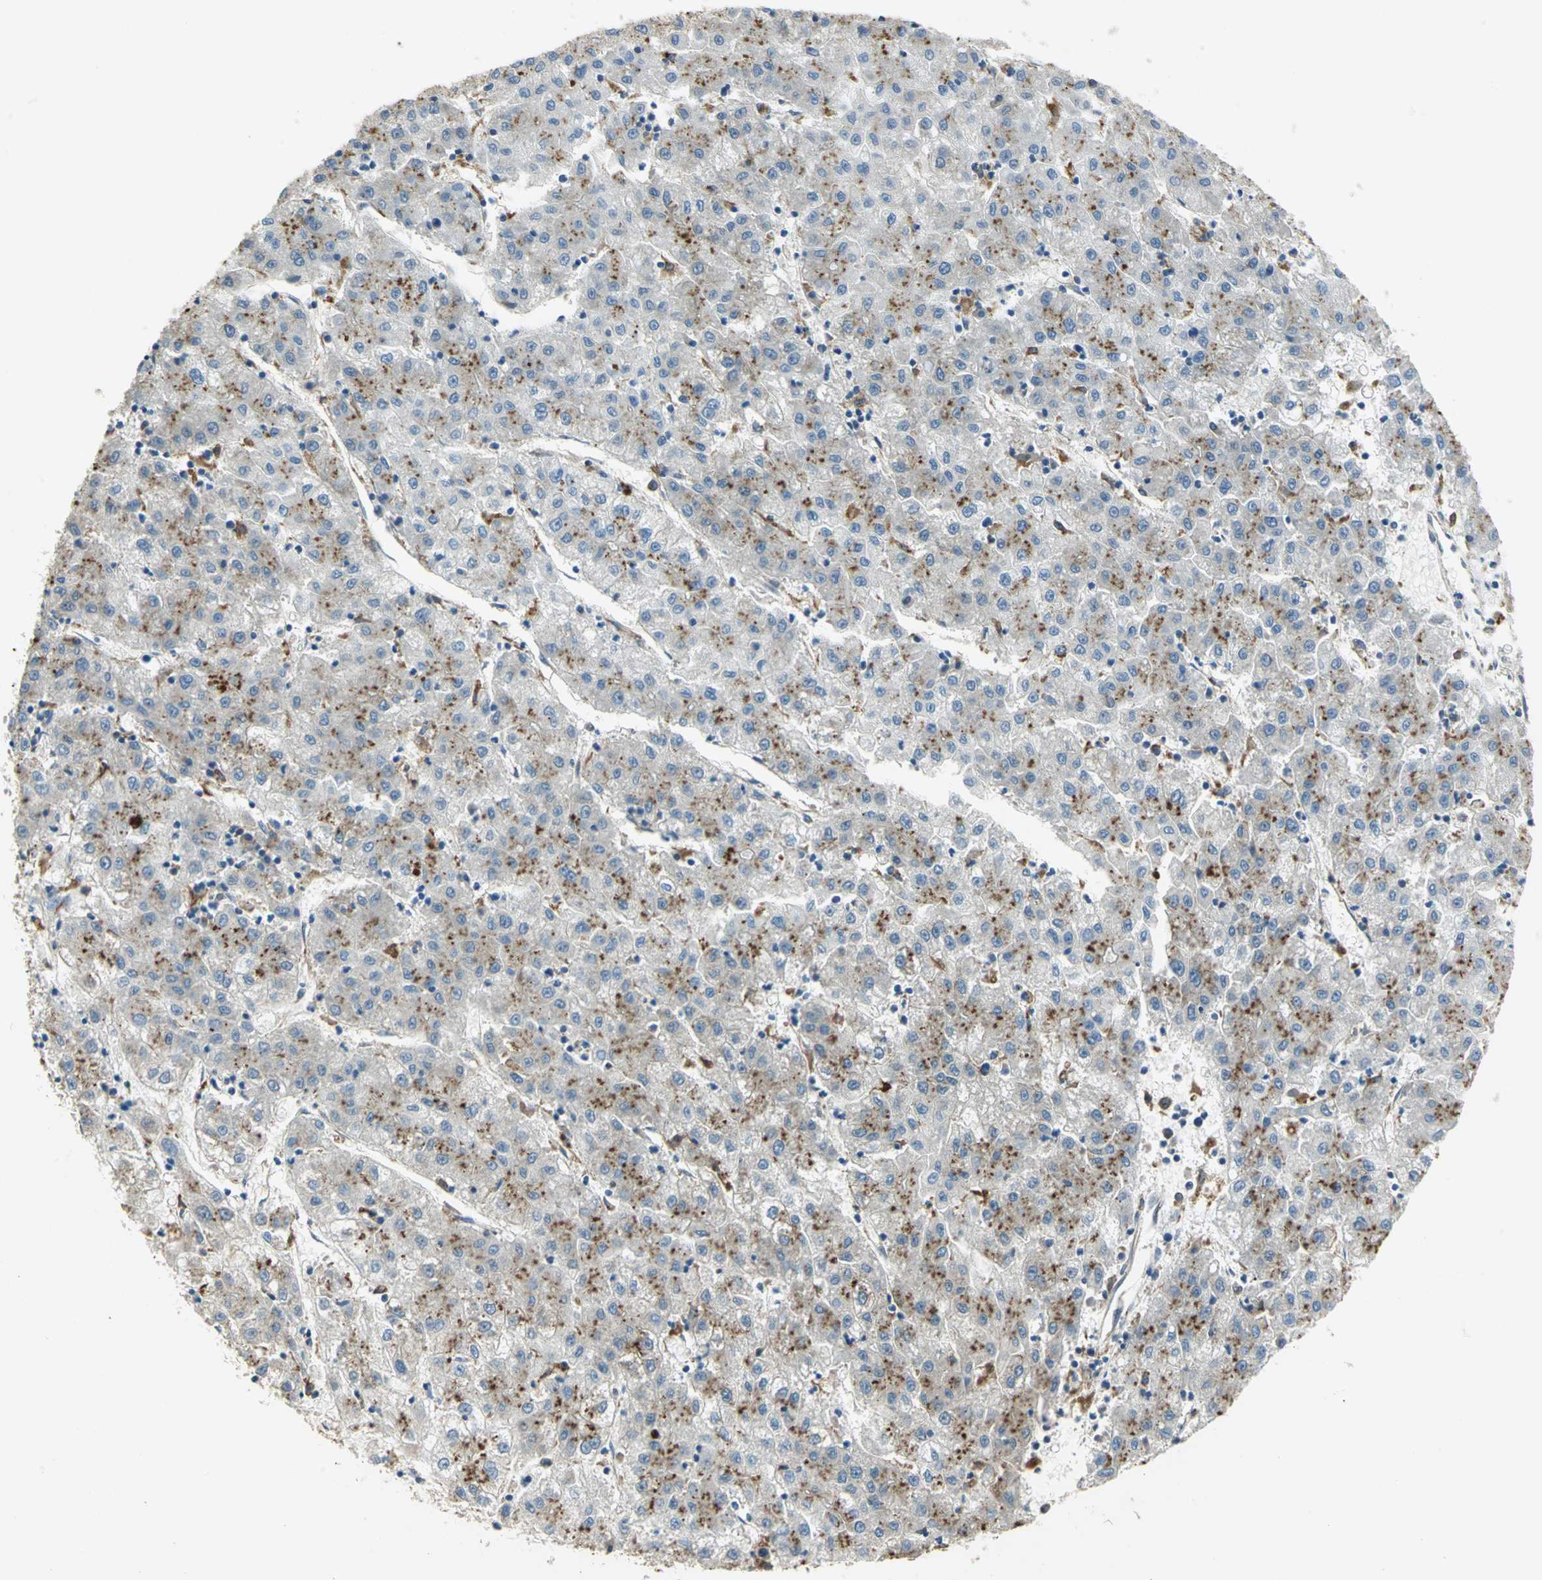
{"staining": {"intensity": "weak", "quantity": "25%-75%", "location": "cytoplasmic/membranous"}, "tissue": "liver cancer", "cell_type": "Tumor cells", "image_type": "cancer", "snomed": [{"axis": "morphology", "description": "Carcinoma, Hepatocellular, NOS"}, {"axis": "topography", "description": "Liver"}], "caption": "Weak cytoplasmic/membranous positivity for a protein is identified in approximately 25%-75% of tumor cells of liver hepatocellular carcinoma using IHC.", "gene": "DIAPH2", "patient": {"sex": "male", "age": 72}}